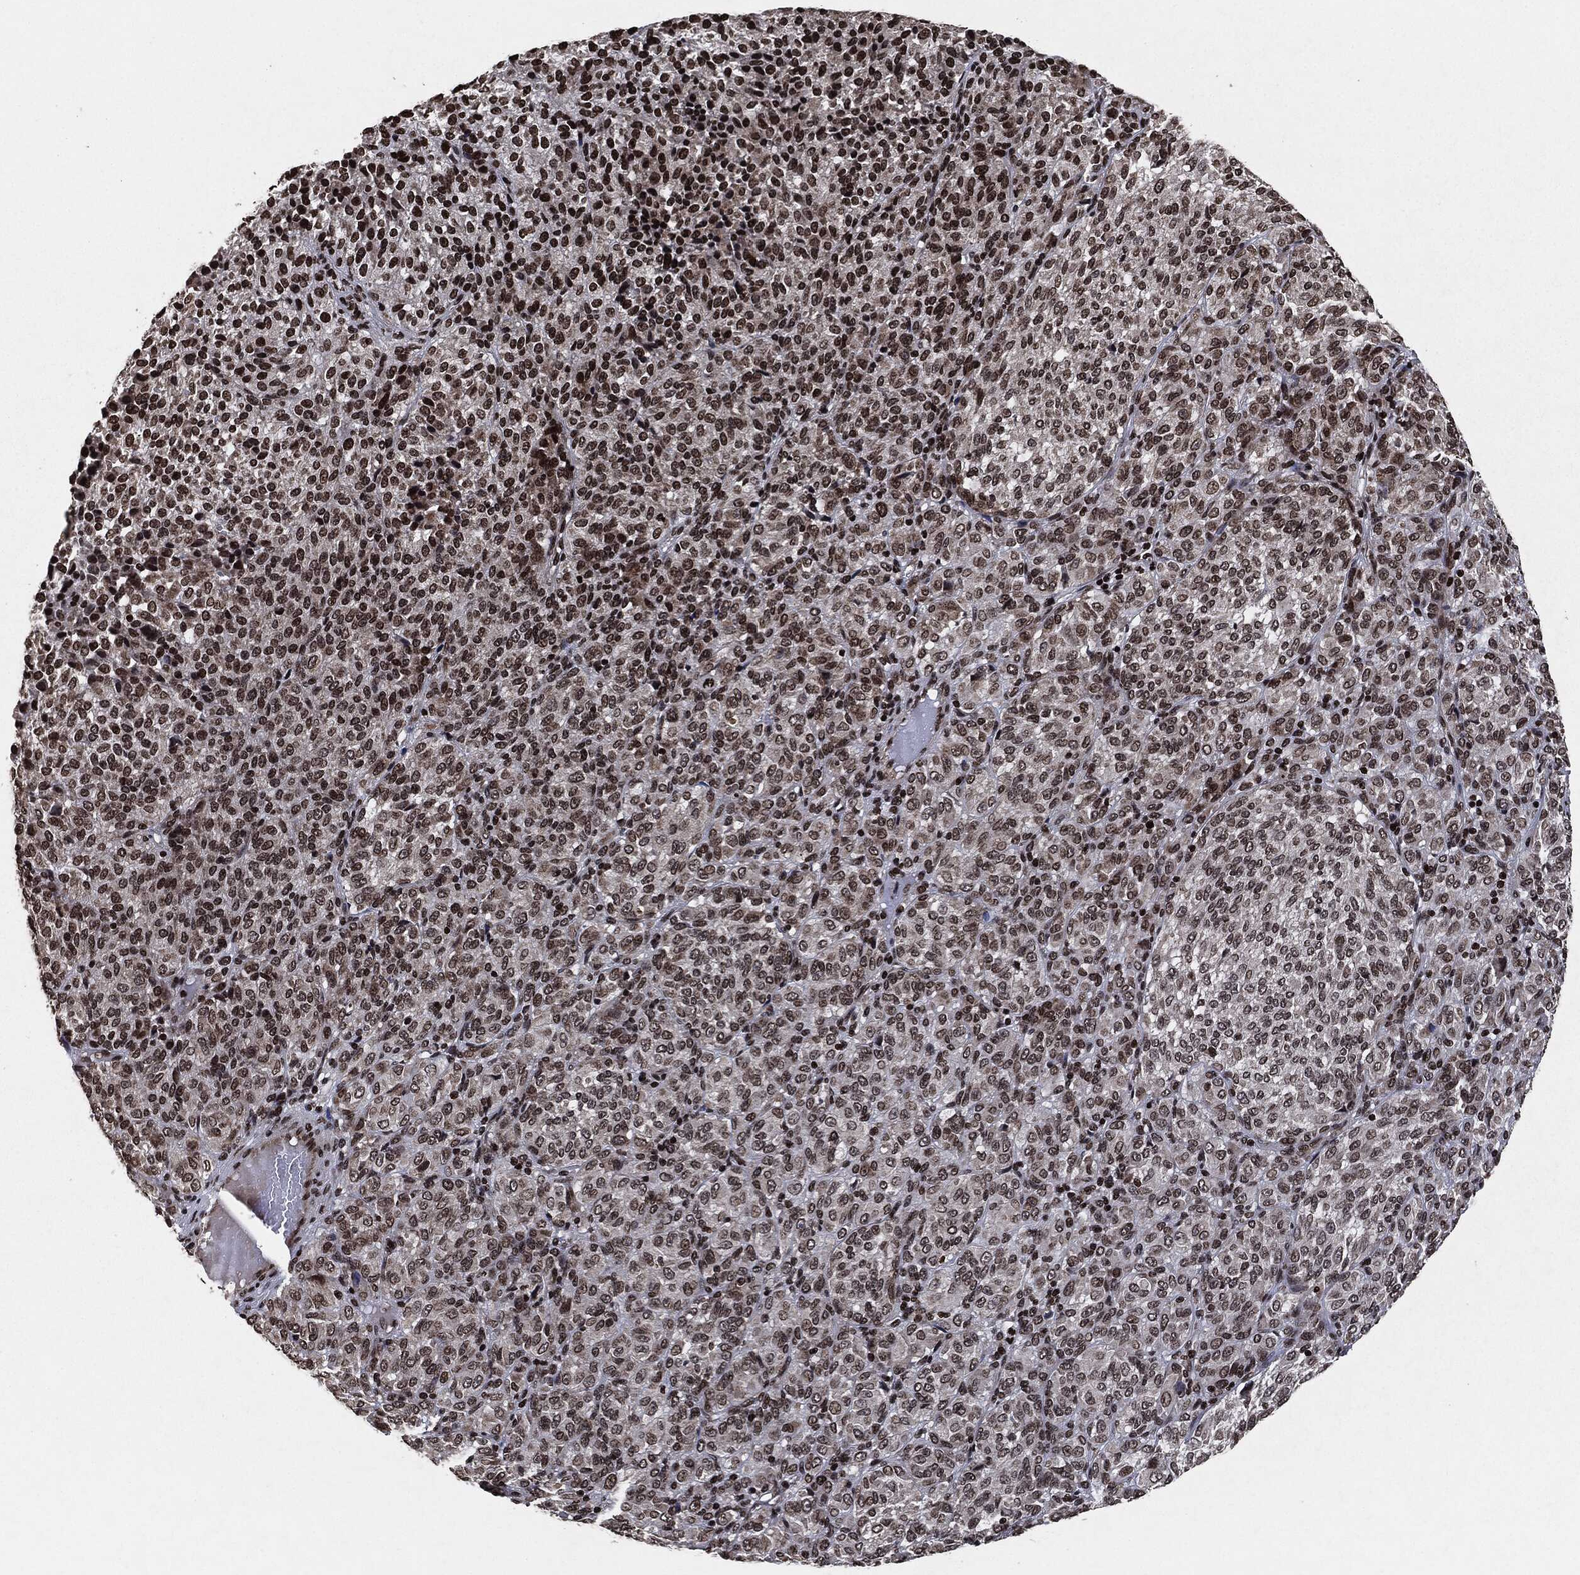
{"staining": {"intensity": "strong", "quantity": "25%-75%", "location": "nuclear"}, "tissue": "melanoma", "cell_type": "Tumor cells", "image_type": "cancer", "snomed": [{"axis": "morphology", "description": "Malignant melanoma, Metastatic site"}, {"axis": "topography", "description": "Brain"}], "caption": "Melanoma stained with DAB immunohistochemistry demonstrates high levels of strong nuclear positivity in approximately 25%-75% of tumor cells.", "gene": "JUN", "patient": {"sex": "female", "age": 56}}